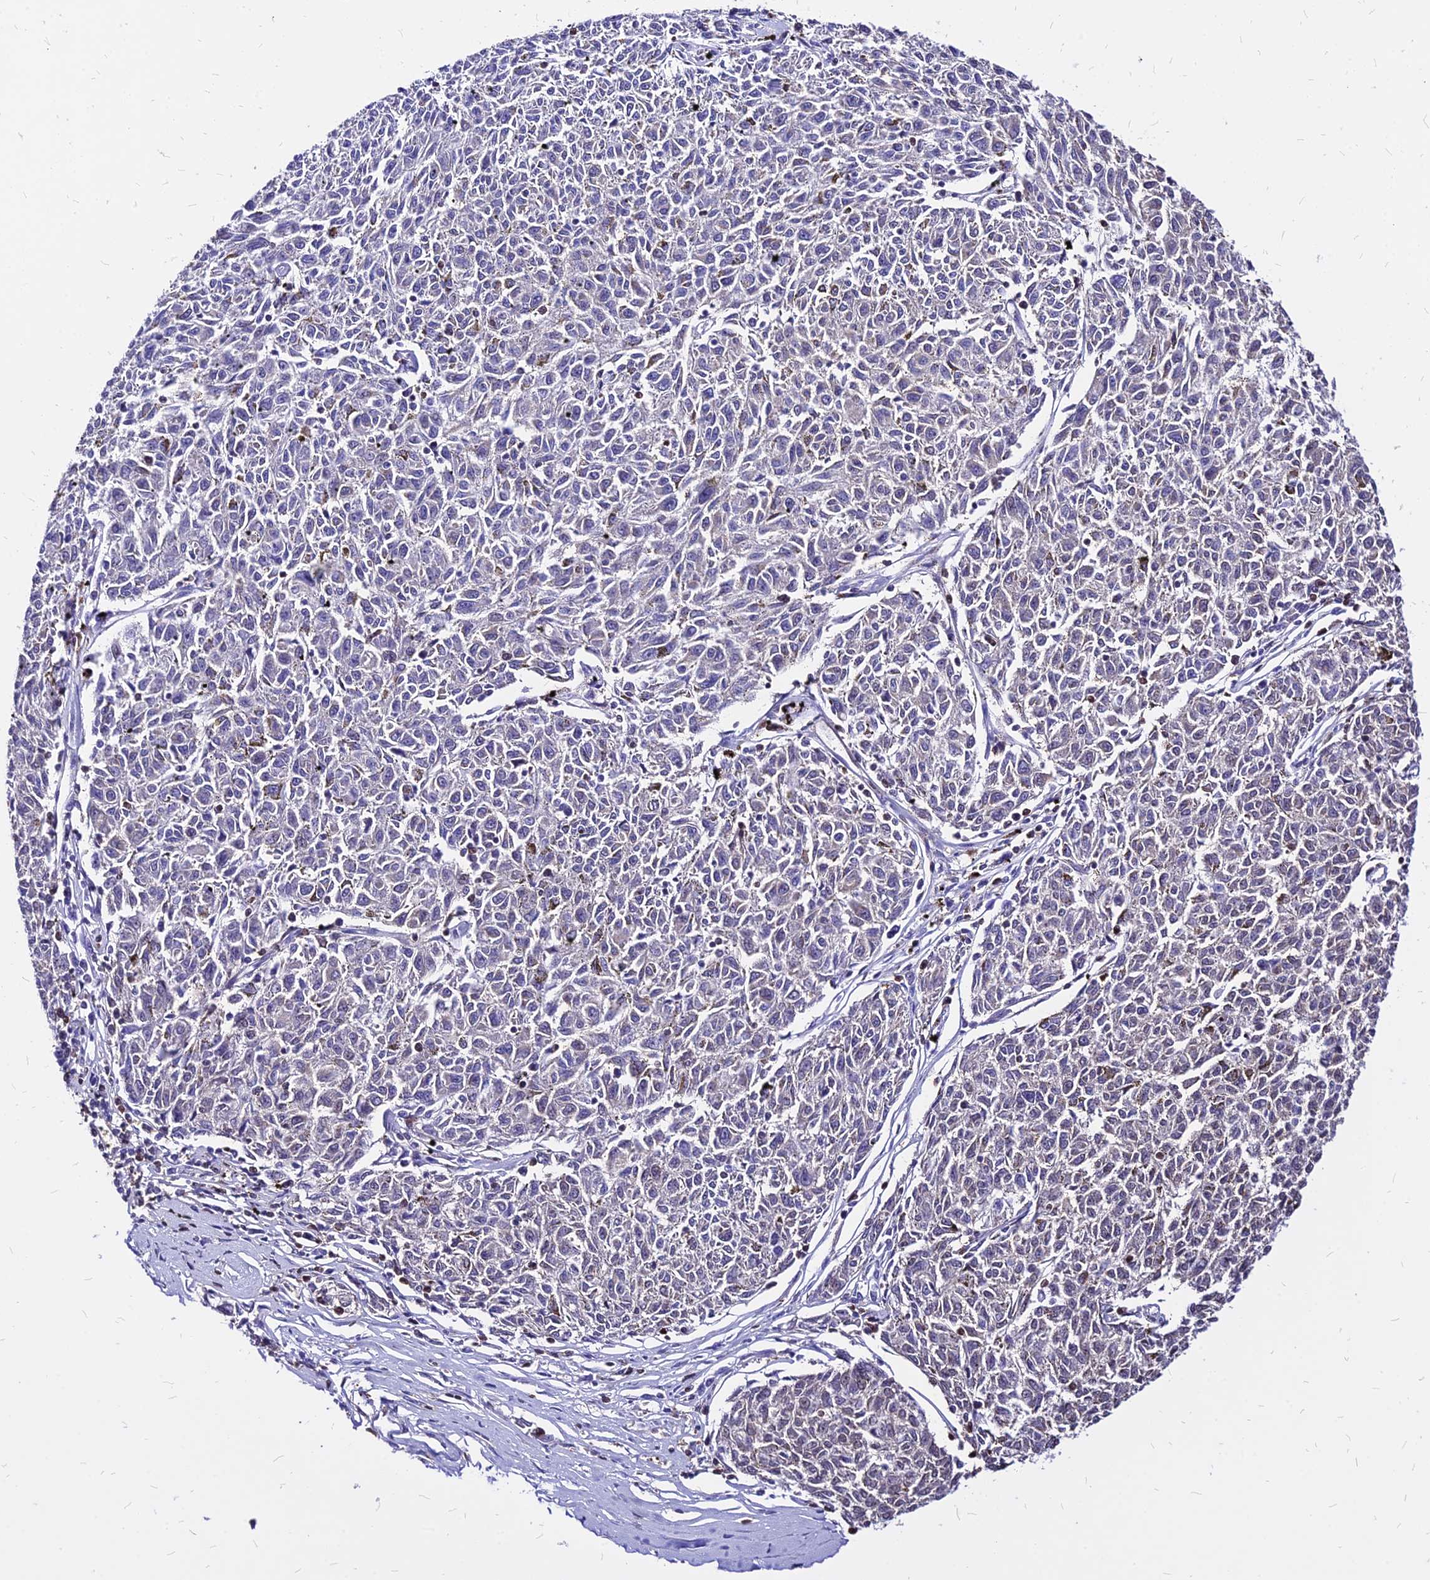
{"staining": {"intensity": "negative", "quantity": "none", "location": "none"}, "tissue": "melanoma", "cell_type": "Tumor cells", "image_type": "cancer", "snomed": [{"axis": "morphology", "description": "Malignant melanoma, NOS"}, {"axis": "topography", "description": "Skin"}], "caption": "IHC micrograph of human malignant melanoma stained for a protein (brown), which exhibits no staining in tumor cells.", "gene": "PAXX", "patient": {"sex": "female", "age": 72}}